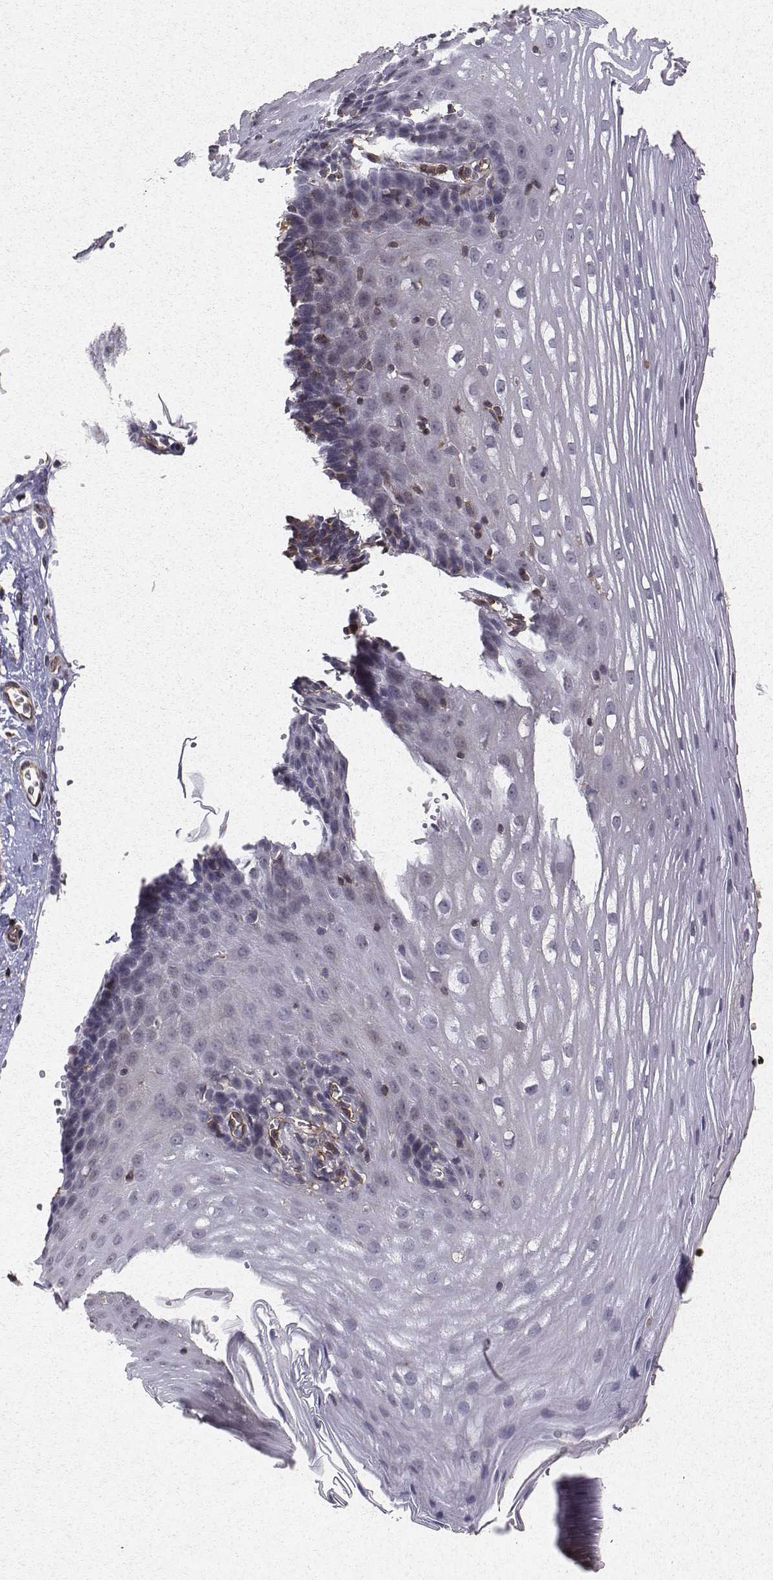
{"staining": {"intensity": "negative", "quantity": "none", "location": "none"}, "tissue": "esophagus", "cell_type": "Squamous epithelial cells", "image_type": "normal", "snomed": [{"axis": "morphology", "description": "Normal tissue, NOS"}, {"axis": "topography", "description": "Esophagus"}], "caption": "DAB (3,3'-diaminobenzidine) immunohistochemical staining of benign human esophagus shows no significant staining in squamous epithelial cells. (Stains: DAB (3,3'-diaminobenzidine) immunohistochemistry (IHC) with hematoxylin counter stain, Microscopy: brightfield microscopy at high magnification).", "gene": "PTPRG", "patient": {"sex": "male", "age": 62}}